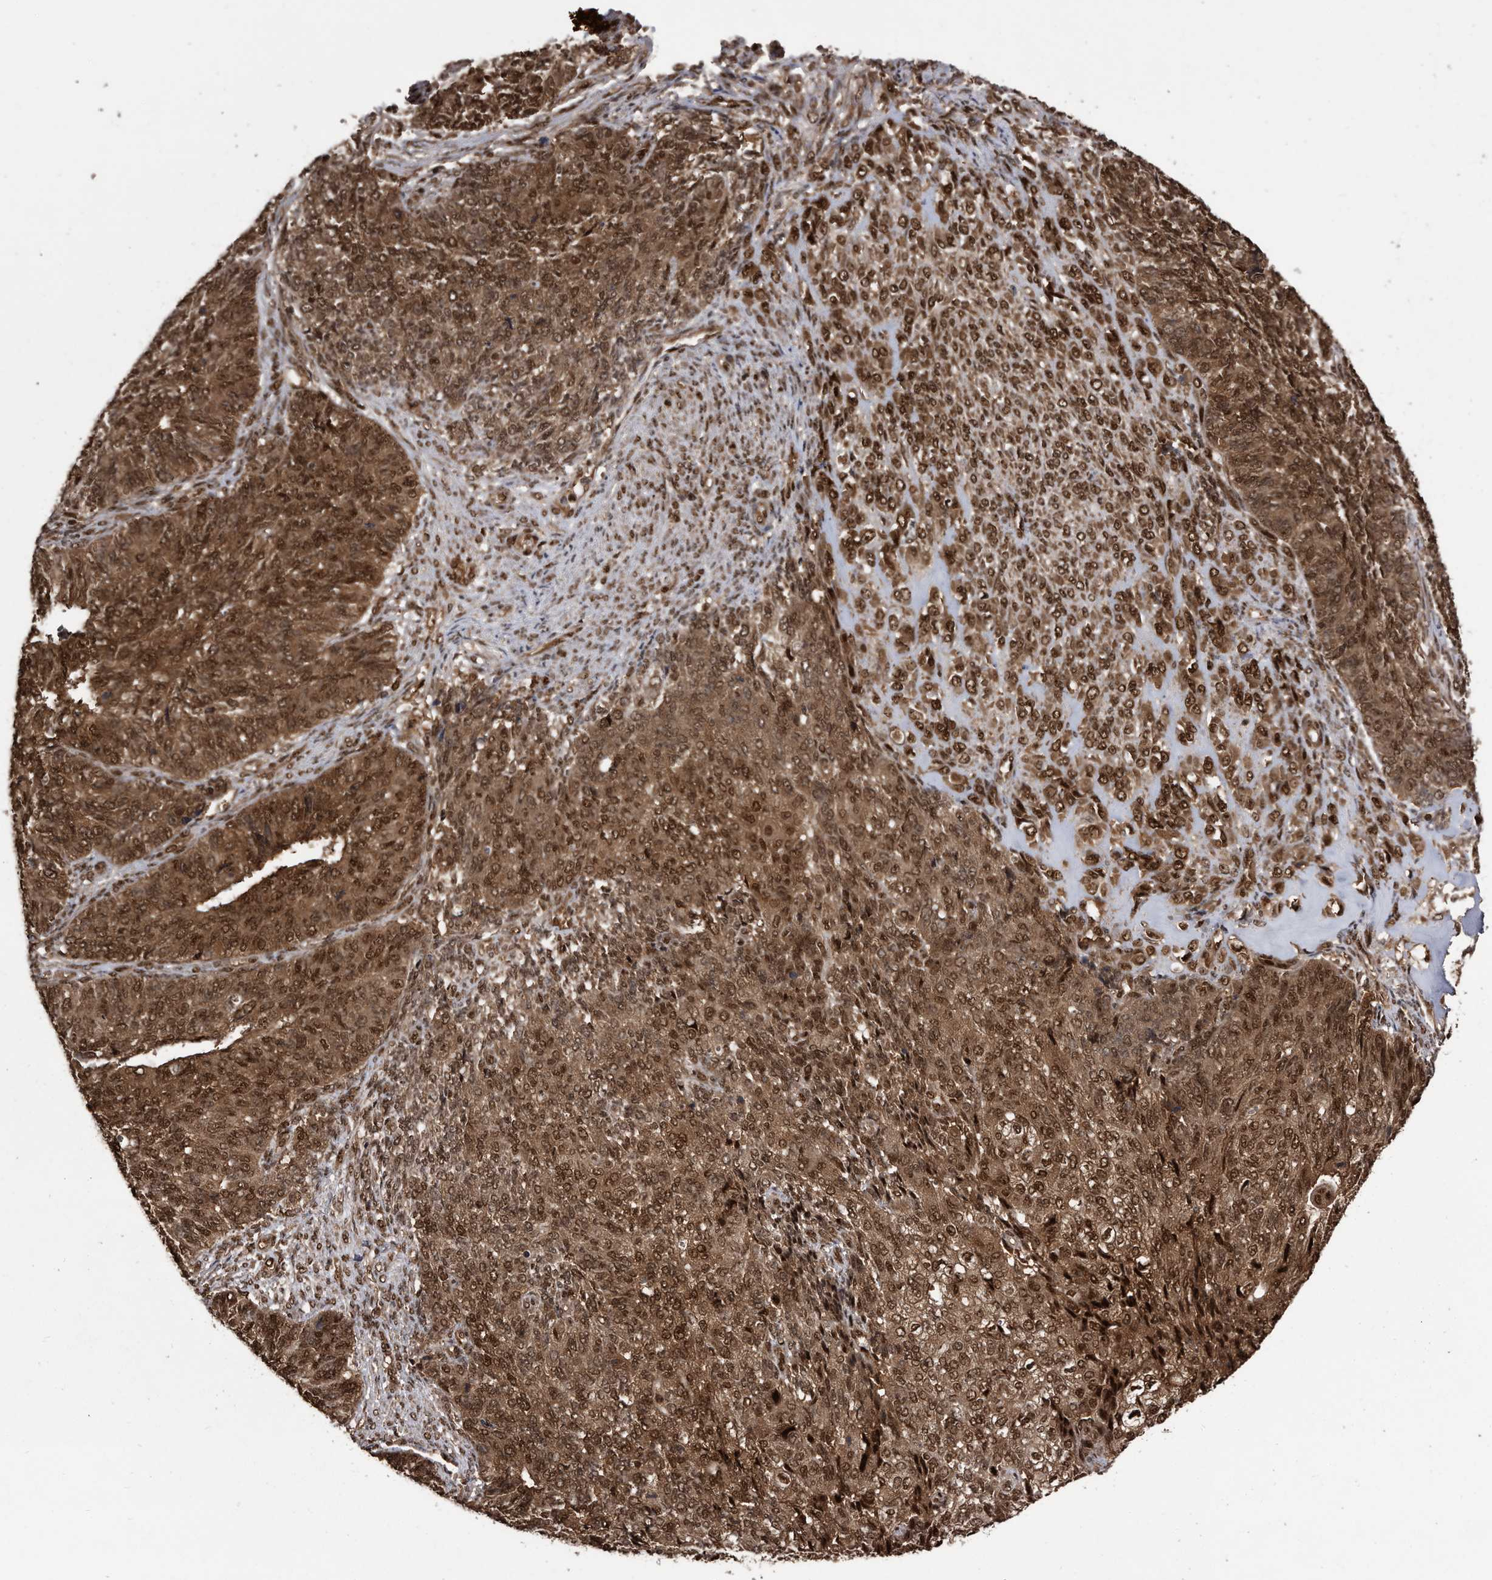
{"staining": {"intensity": "strong", "quantity": ">75%", "location": "cytoplasmic/membranous,nuclear"}, "tissue": "endometrial cancer", "cell_type": "Tumor cells", "image_type": "cancer", "snomed": [{"axis": "morphology", "description": "Adenocarcinoma, NOS"}, {"axis": "topography", "description": "Endometrium"}], "caption": "IHC staining of endometrial cancer (adenocarcinoma), which exhibits high levels of strong cytoplasmic/membranous and nuclear expression in approximately >75% of tumor cells indicating strong cytoplasmic/membranous and nuclear protein expression. The staining was performed using DAB (3,3'-diaminobenzidine) (brown) for protein detection and nuclei were counterstained in hematoxylin (blue).", "gene": "RAD23B", "patient": {"sex": "female", "age": 32}}